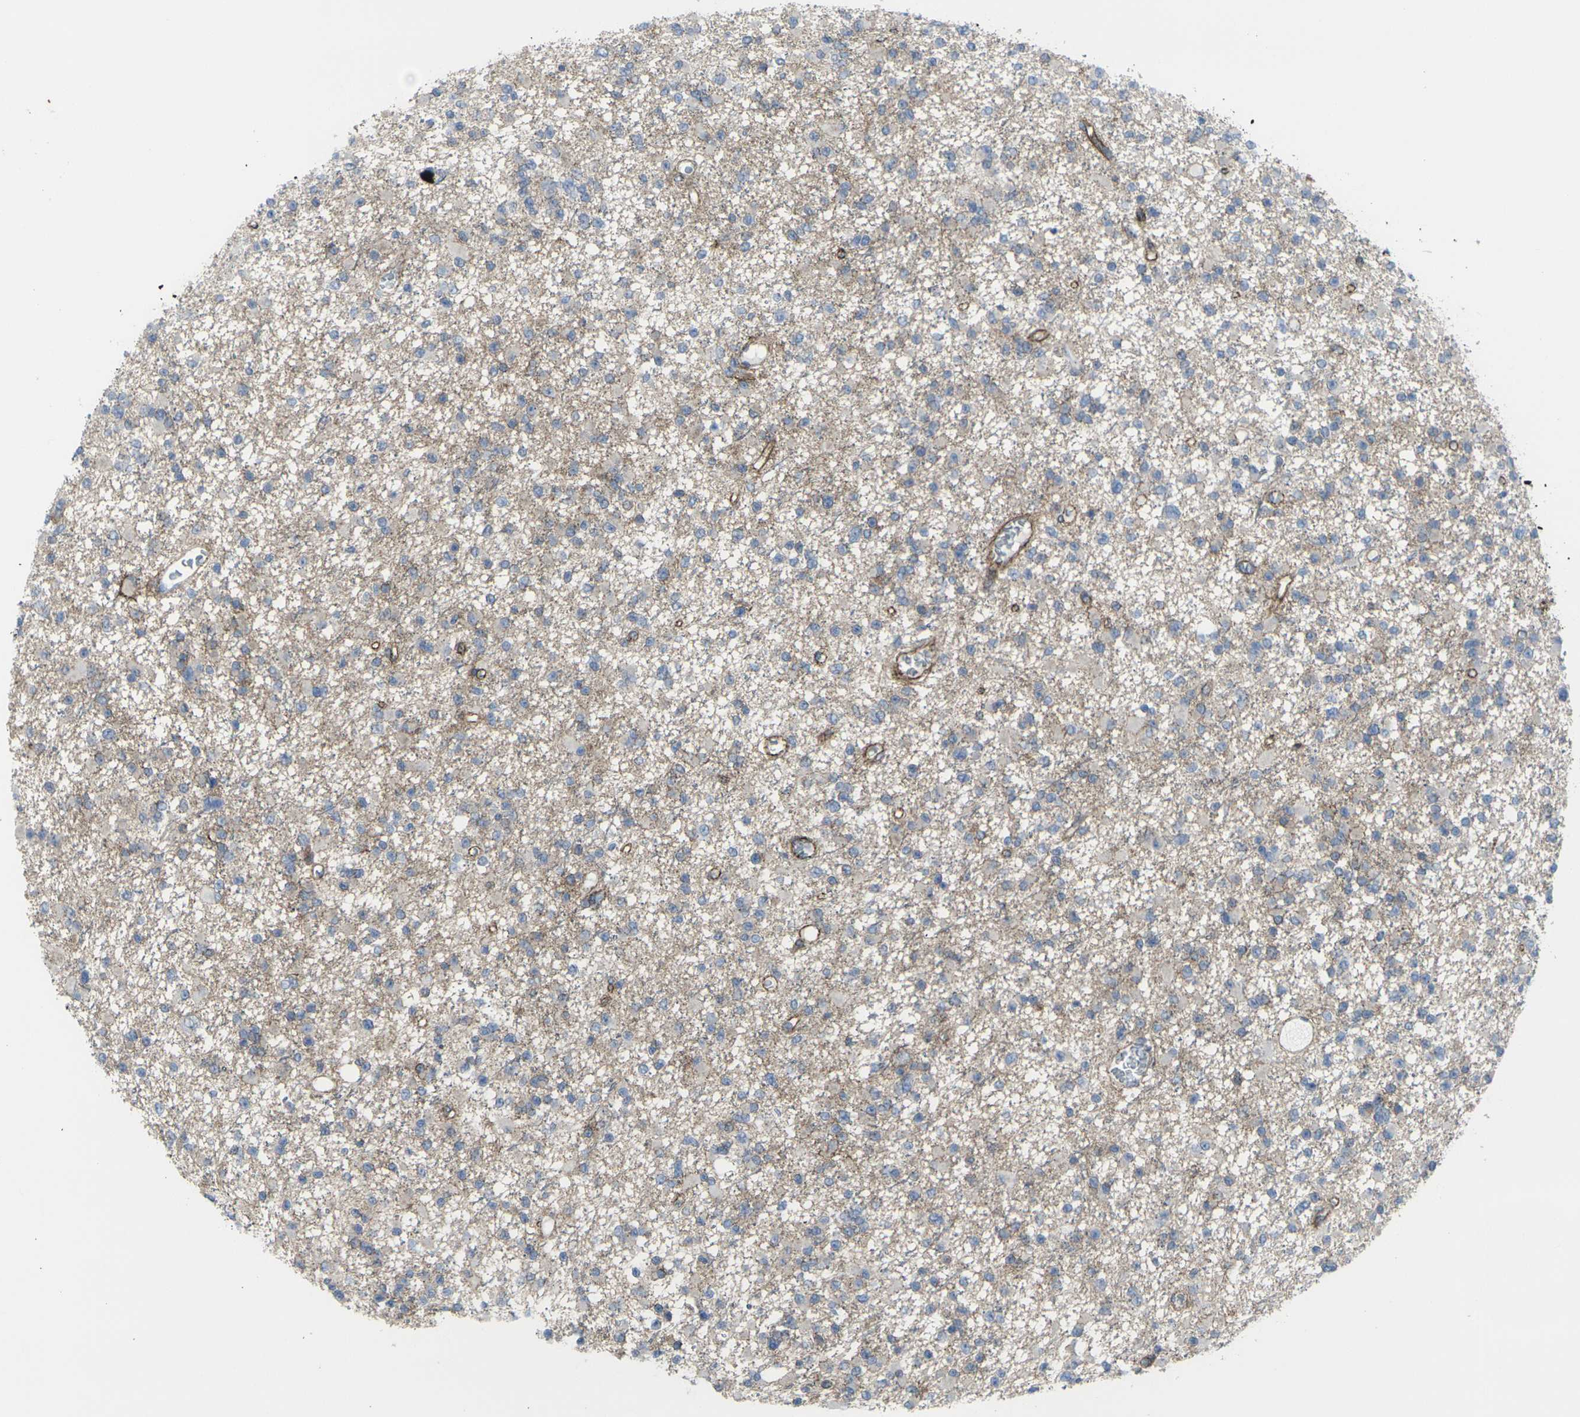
{"staining": {"intensity": "negative", "quantity": "none", "location": "none"}, "tissue": "glioma", "cell_type": "Tumor cells", "image_type": "cancer", "snomed": [{"axis": "morphology", "description": "Glioma, malignant, Low grade"}, {"axis": "topography", "description": "Brain"}], "caption": "There is no significant expression in tumor cells of glioma.", "gene": "CDH11", "patient": {"sex": "female", "age": 22}}